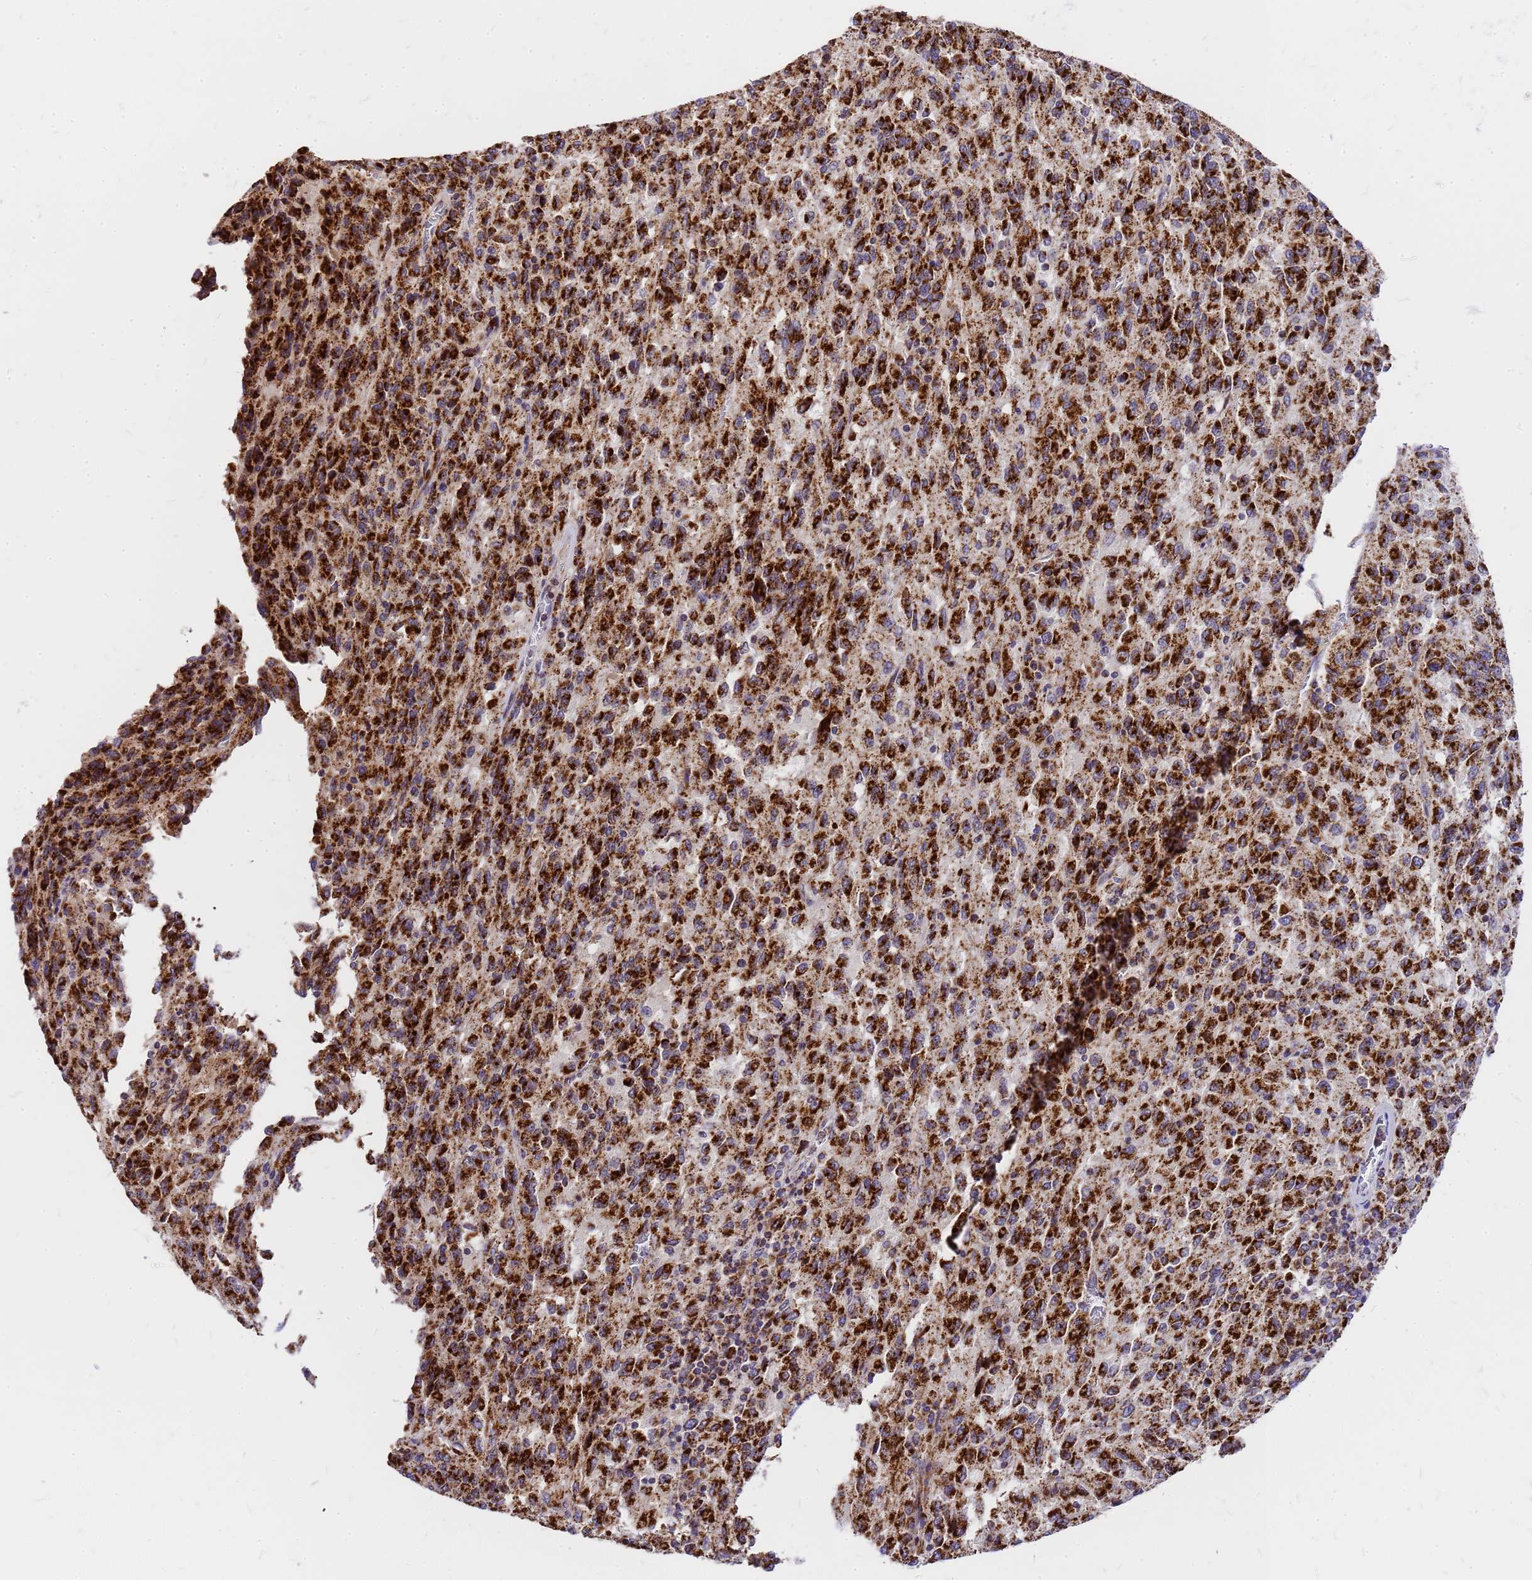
{"staining": {"intensity": "strong", "quantity": ">75%", "location": "cytoplasmic/membranous"}, "tissue": "melanoma", "cell_type": "Tumor cells", "image_type": "cancer", "snomed": [{"axis": "morphology", "description": "Malignant melanoma, Metastatic site"}, {"axis": "topography", "description": "Lung"}], "caption": "Malignant melanoma (metastatic site) stained with immunohistochemistry exhibits strong cytoplasmic/membranous positivity in approximately >75% of tumor cells.", "gene": "MRPS26", "patient": {"sex": "male", "age": 64}}